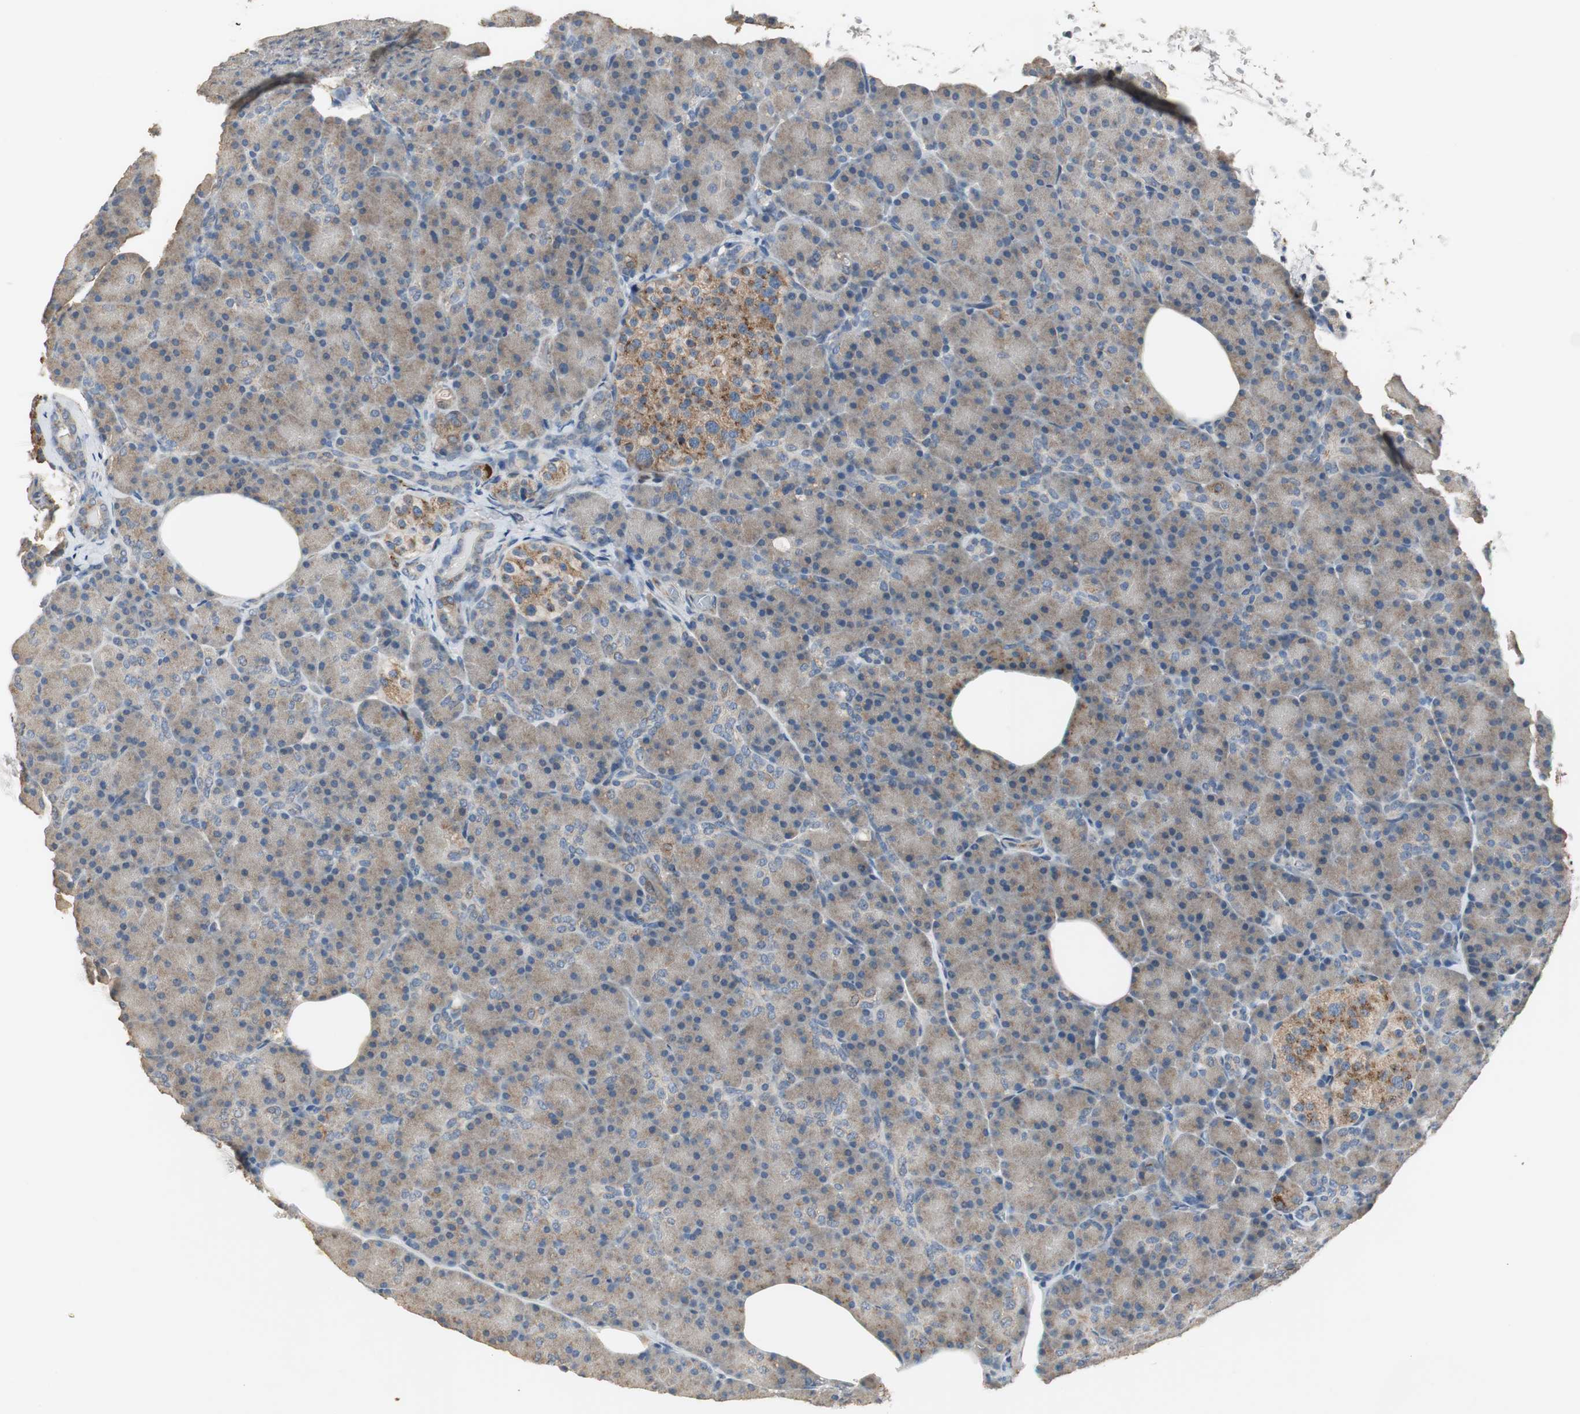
{"staining": {"intensity": "moderate", "quantity": "25%-75%", "location": "cytoplasmic/membranous"}, "tissue": "pancreas", "cell_type": "Exocrine glandular cells", "image_type": "normal", "snomed": [{"axis": "morphology", "description": "Normal tissue, NOS"}, {"axis": "topography", "description": "Pancreas"}], "caption": "IHC micrograph of benign pancreas: pancreas stained using IHC shows medium levels of moderate protein expression localized specifically in the cytoplasmic/membranous of exocrine glandular cells, appearing as a cytoplasmic/membranous brown color.", "gene": "JTB", "patient": {"sex": "female", "age": 43}}